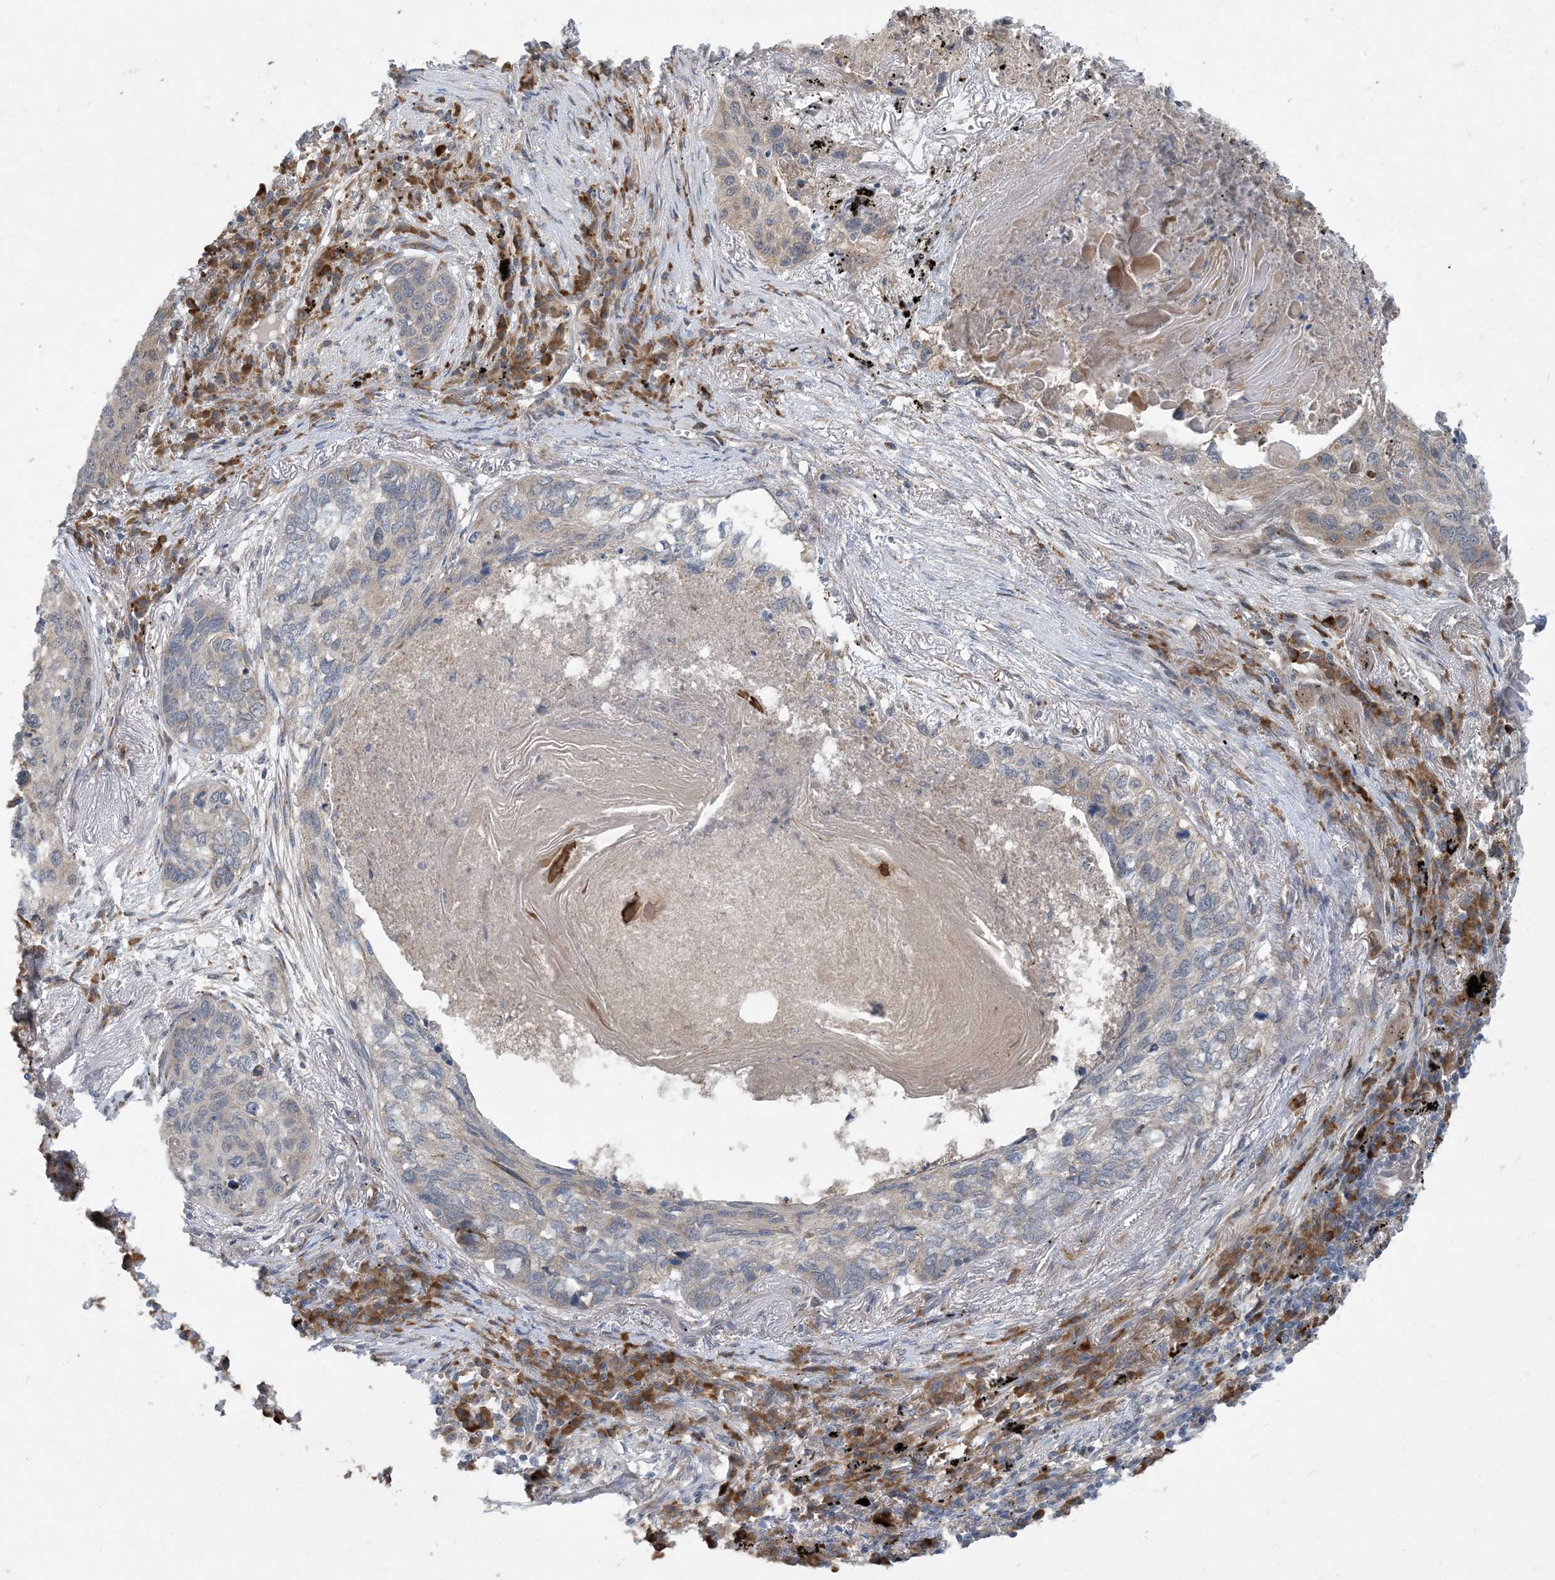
{"staining": {"intensity": "negative", "quantity": "none", "location": "none"}, "tissue": "lung cancer", "cell_type": "Tumor cells", "image_type": "cancer", "snomed": [{"axis": "morphology", "description": "Squamous cell carcinoma, NOS"}, {"axis": "topography", "description": "Lung"}], "caption": "Human lung cancer stained for a protein using IHC displays no positivity in tumor cells.", "gene": "PHOSPHO2", "patient": {"sex": "female", "age": 63}}